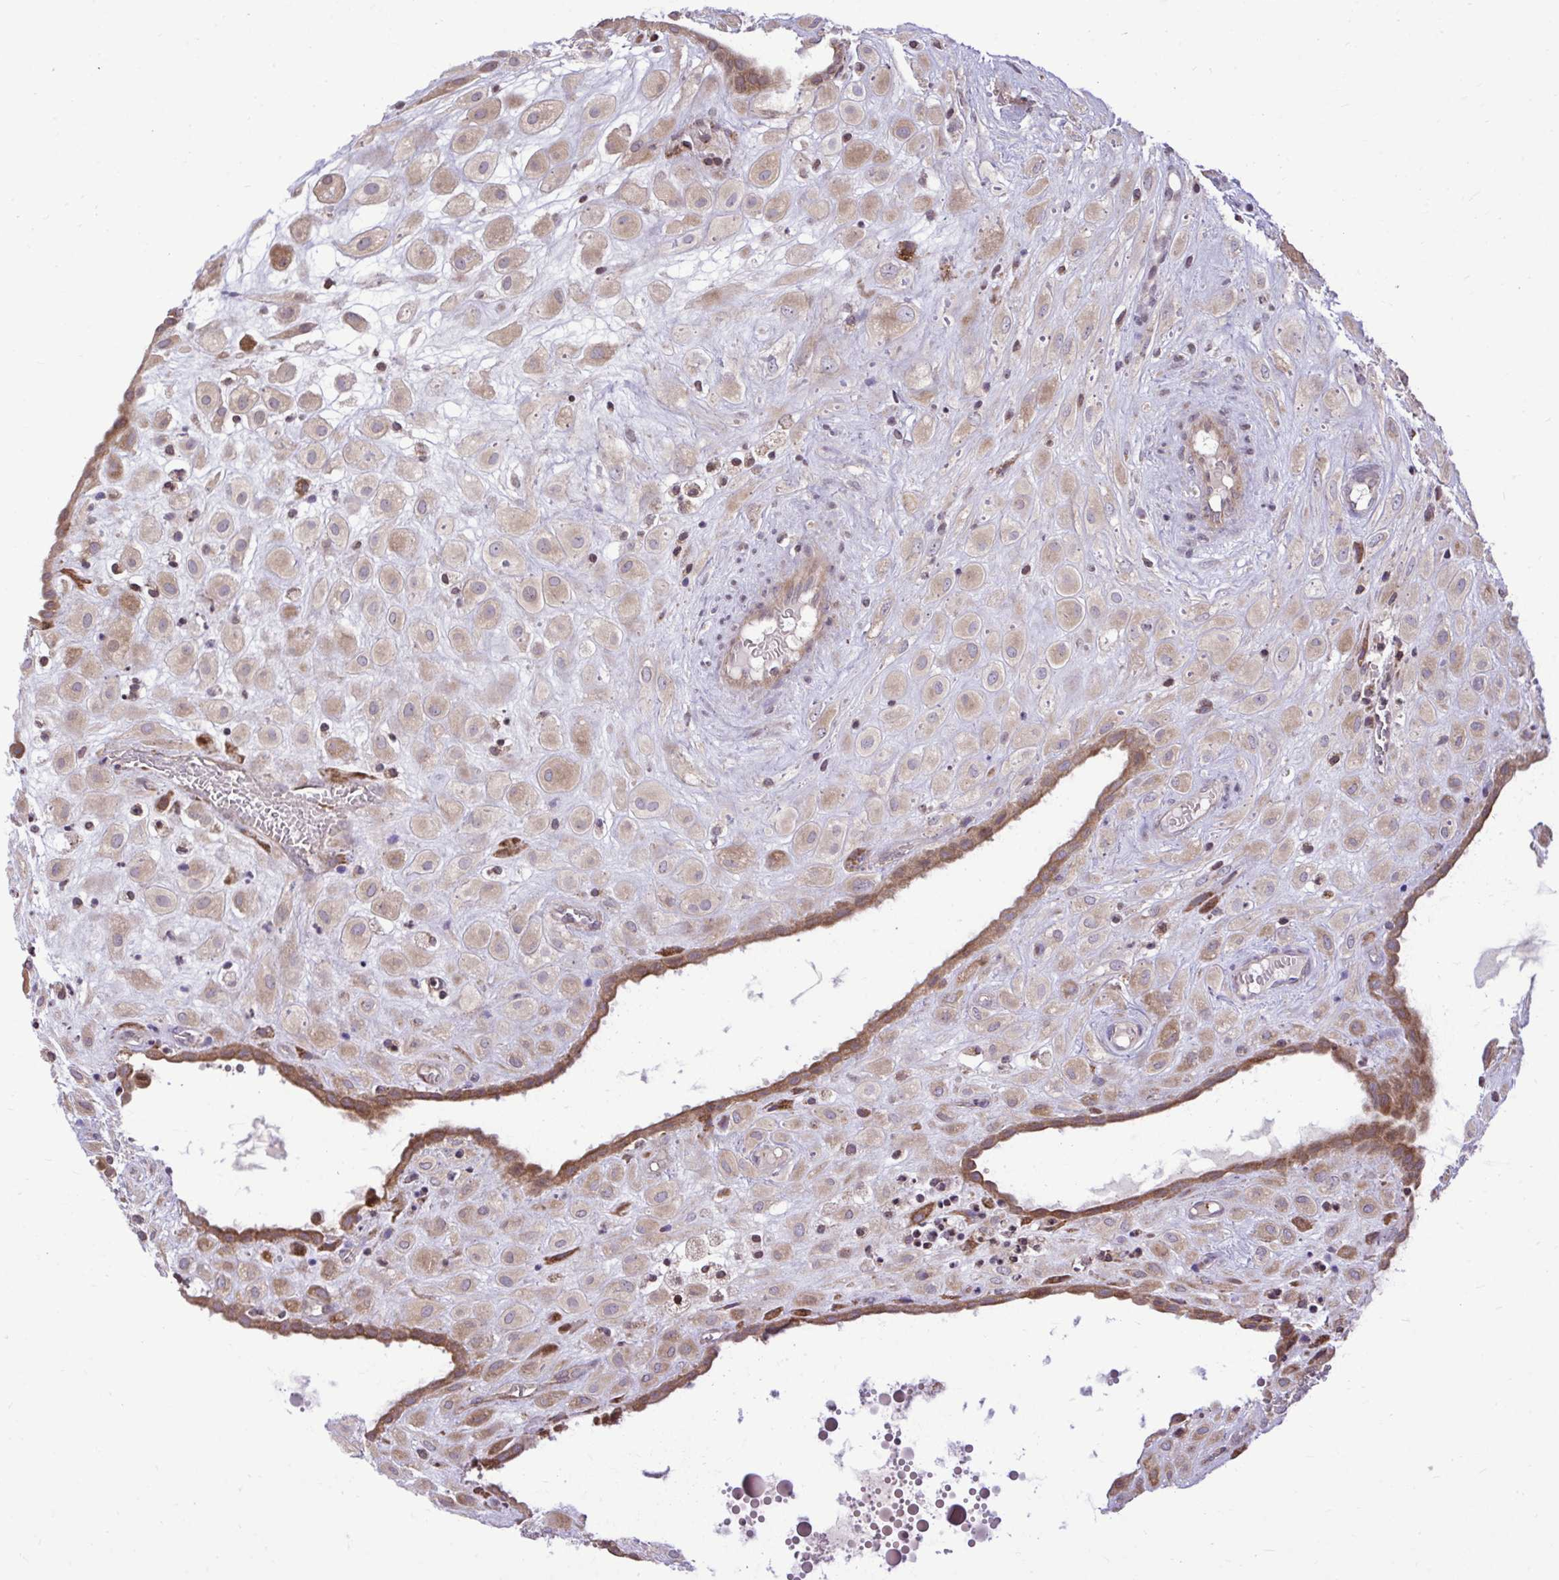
{"staining": {"intensity": "weak", "quantity": ">75%", "location": "cytoplasmic/membranous"}, "tissue": "placenta", "cell_type": "Decidual cells", "image_type": "normal", "snomed": [{"axis": "morphology", "description": "Normal tissue, NOS"}, {"axis": "topography", "description": "Placenta"}], "caption": "Immunohistochemical staining of normal human placenta demonstrates >75% levels of weak cytoplasmic/membranous protein positivity in approximately >75% of decidual cells. The protein is stained brown, and the nuclei are stained in blue (DAB IHC with brightfield microscopy, high magnification).", "gene": "METTL9", "patient": {"sex": "female", "age": 24}}